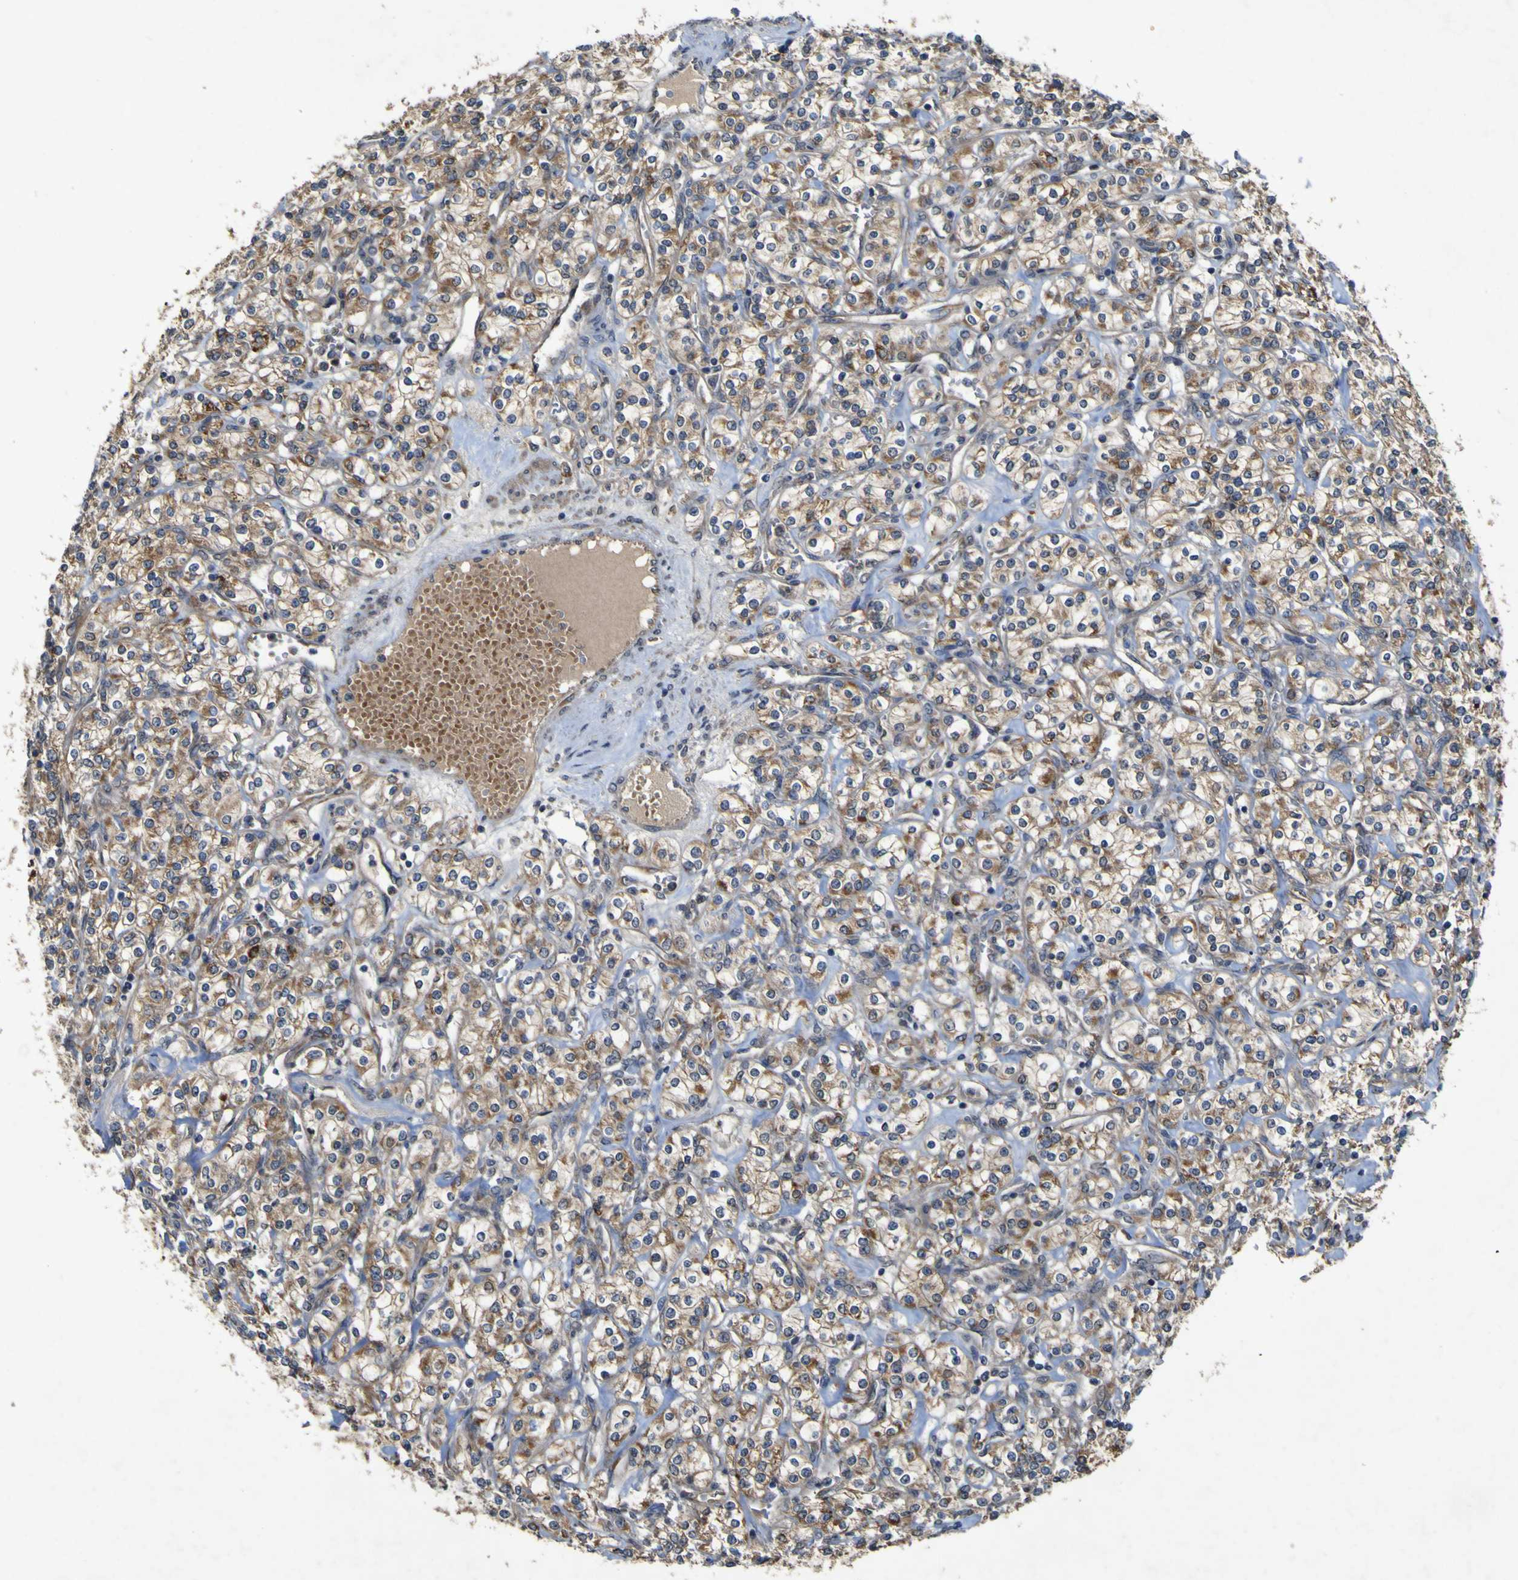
{"staining": {"intensity": "moderate", "quantity": ">75%", "location": "cytoplasmic/membranous"}, "tissue": "renal cancer", "cell_type": "Tumor cells", "image_type": "cancer", "snomed": [{"axis": "morphology", "description": "Adenocarcinoma, NOS"}, {"axis": "topography", "description": "Kidney"}], "caption": "Brown immunohistochemical staining in renal cancer (adenocarcinoma) reveals moderate cytoplasmic/membranous positivity in about >75% of tumor cells.", "gene": "IRAK2", "patient": {"sex": "male", "age": 77}}